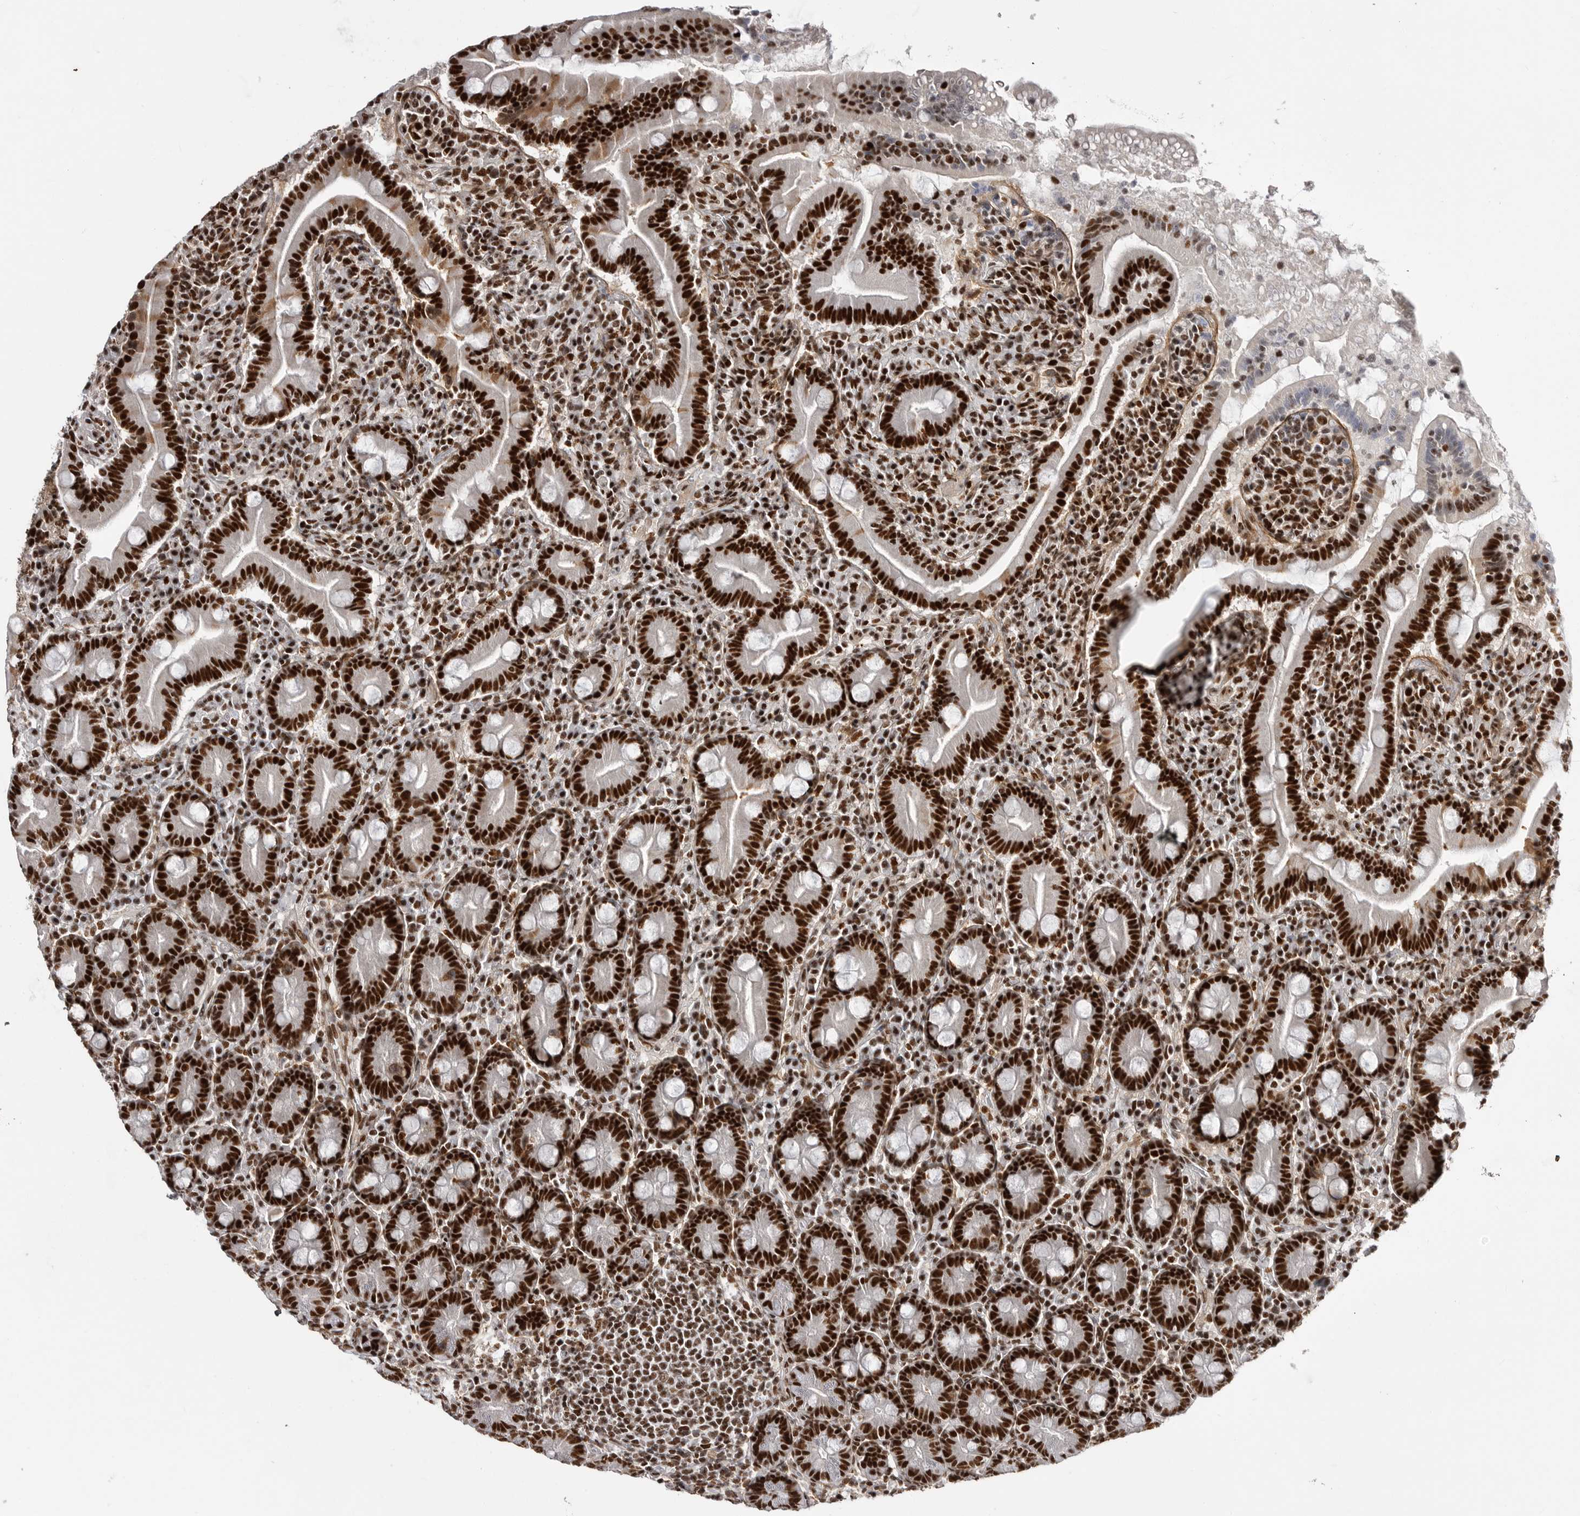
{"staining": {"intensity": "strong", "quantity": ">75%", "location": "nuclear"}, "tissue": "duodenum", "cell_type": "Glandular cells", "image_type": "normal", "snomed": [{"axis": "morphology", "description": "Normal tissue, NOS"}, {"axis": "topography", "description": "Duodenum"}], "caption": "The photomicrograph displays a brown stain indicating the presence of a protein in the nuclear of glandular cells in duodenum.", "gene": "PPP1R8", "patient": {"sex": "male", "age": 35}}